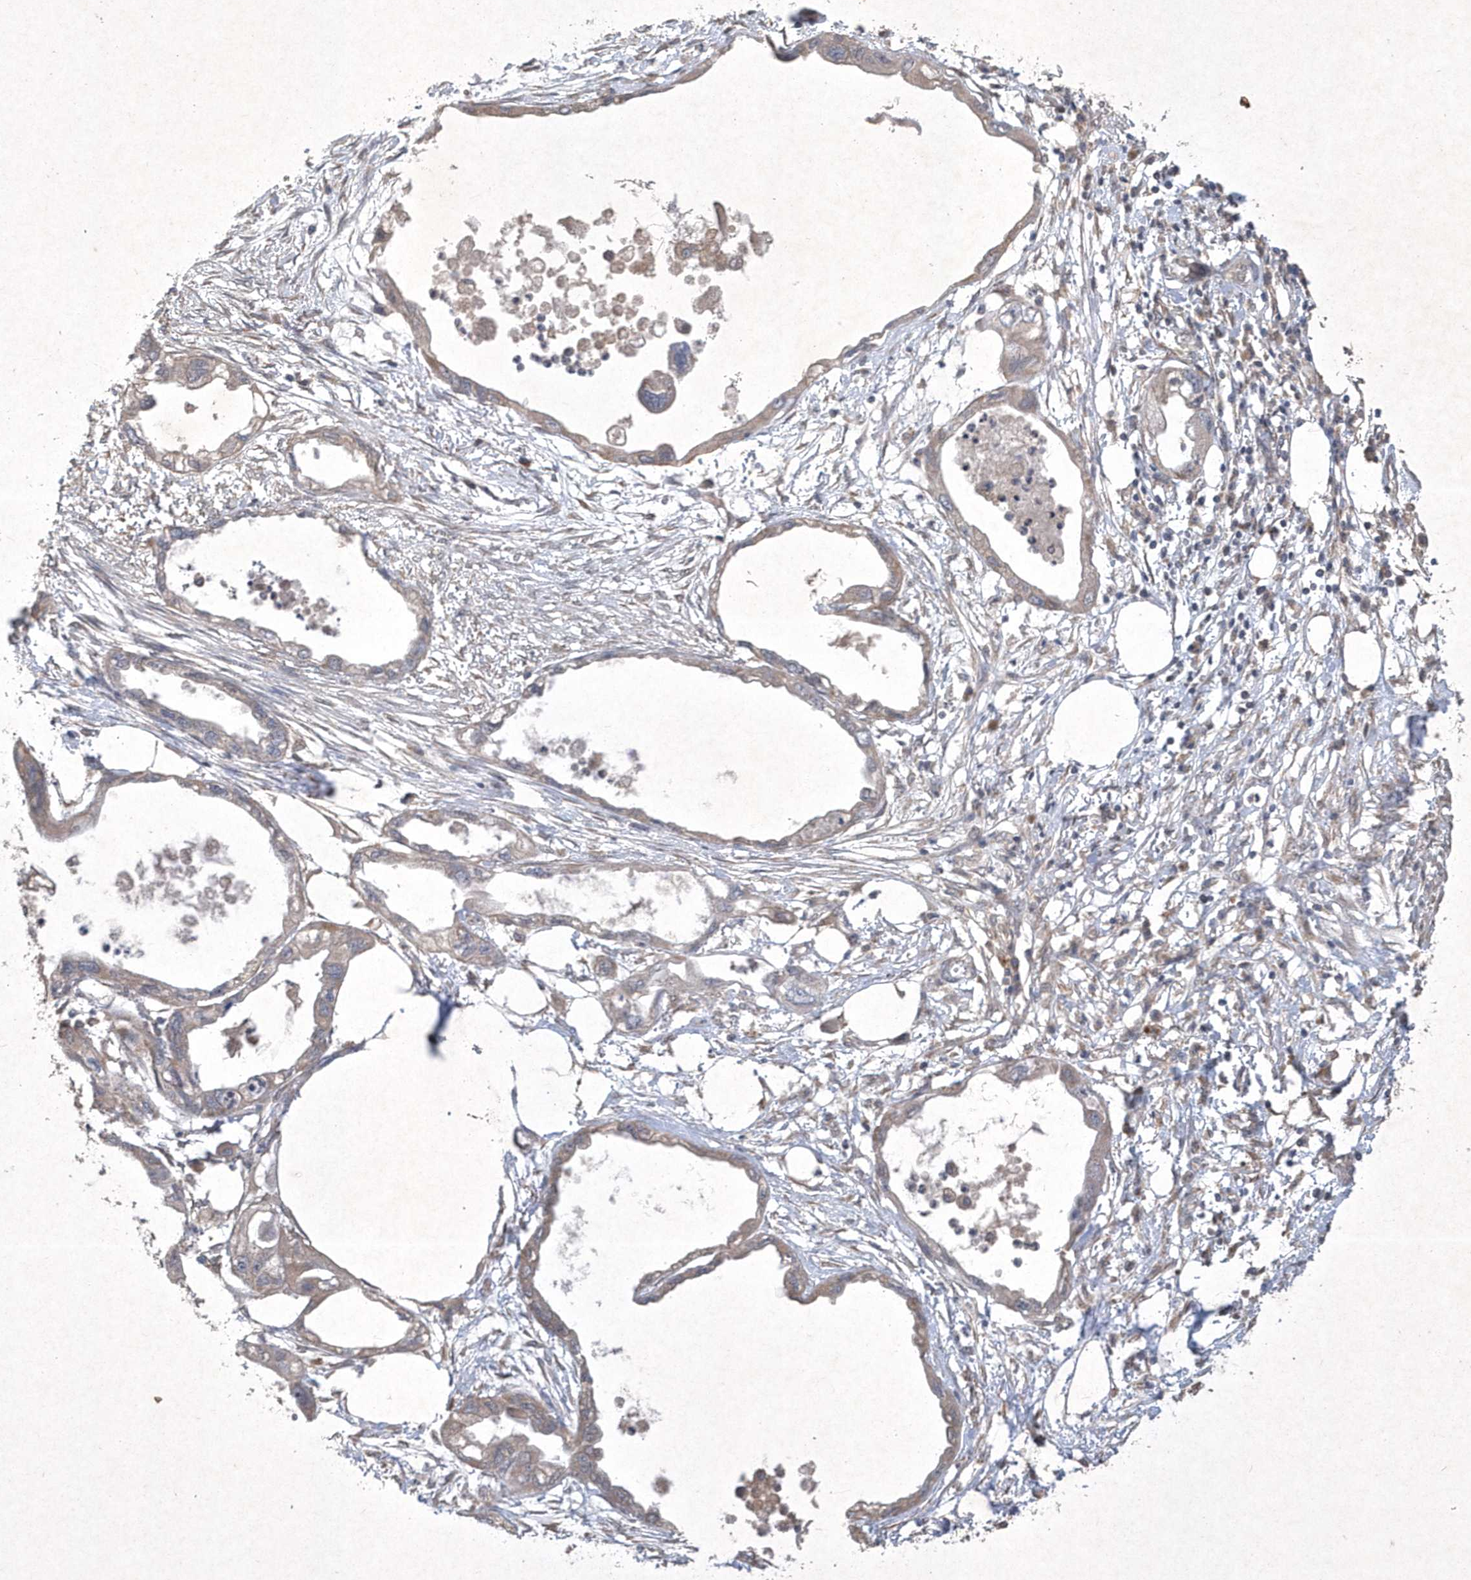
{"staining": {"intensity": "negative", "quantity": "none", "location": "none"}, "tissue": "endometrial cancer", "cell_type": "Tumor cells", "image_type": "cancer", "snomed": [{"axis": "morphology", "description": "Adenocarcinoma, NOS"}, {"axis": "morphology", "description": "Adenocarcinoma, metastatic, NOS"}, {"axis": "topography", "description": "Adipose tissue"}, {"axis": "topography", "description": "Endometrium"}], "caption": "This is a micrograph of immunohistochemistry (IHC) staining of endometrial adenocarcinoma, which shows no staining in tumor cells. (Stains: DAB (3,3'-diaminobenzidine) IHC with hematoxylin counter stain, Microscopy: brightfield microscopy at high magnification).", "gene": "AKR7A2", "patient": {"sex": "female", "age": 67}}